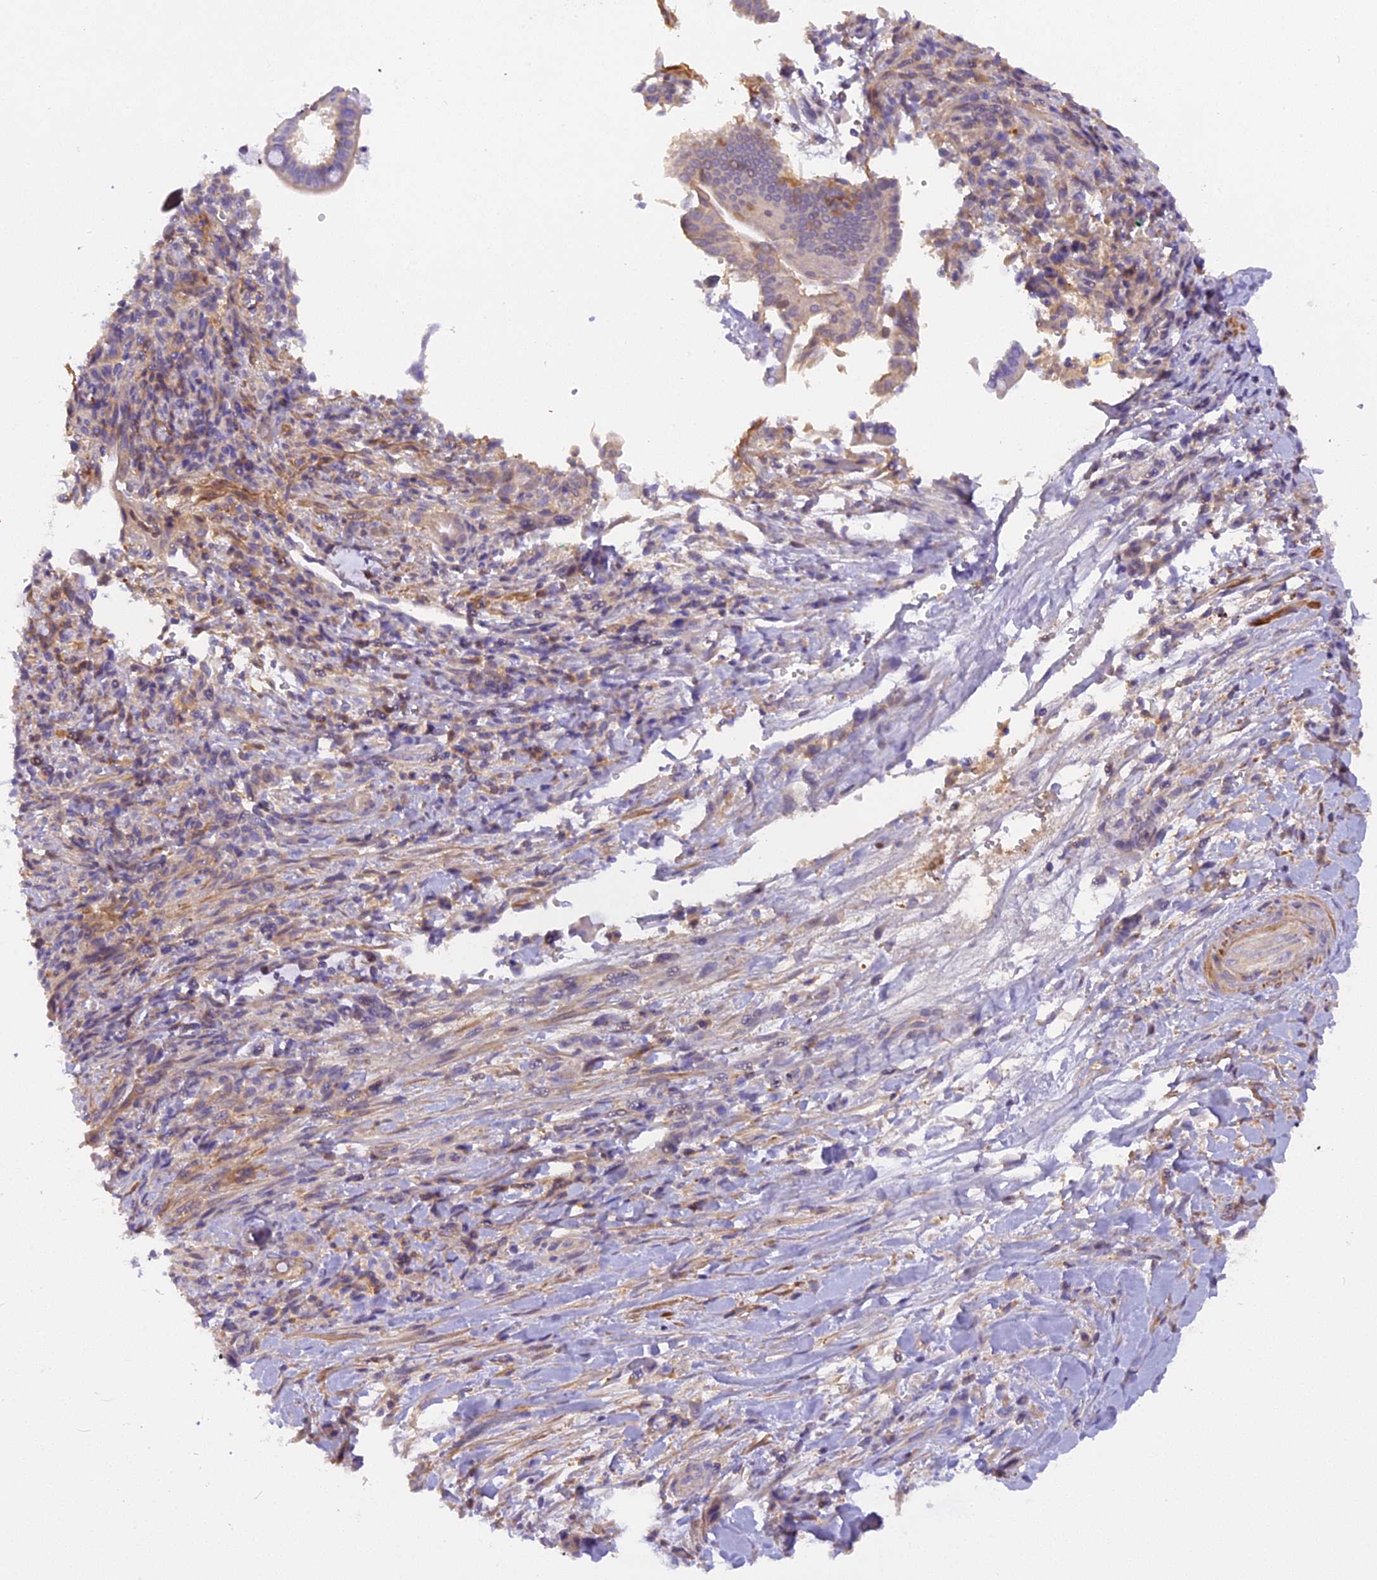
{"staining": {"intensity": "moderate", "quantity": "<25%", "location": "cytoplasmic/membranous"}, "tissue": "pancreatic cancer", "cell_type": "Tumor cells", "image_type": "cancer", "snomed": [{"axis": "morphology", "description": "Normal tissue, NOS"}, {"axis": "morphology", "description": "Adenocarcinoma, NOS"}, {"axis": "topography", "description": "Pancreas"}], "caption": "A high-resolution photomicrograph shows immunohistochemistry staining of adenocarcinoma (pancreatic), which reveals moderate cytoplasmic/membranous expression in about <25% of tumor cells.", "gene": "STOML1", "patient": {"sex": "female", "age": 55}}